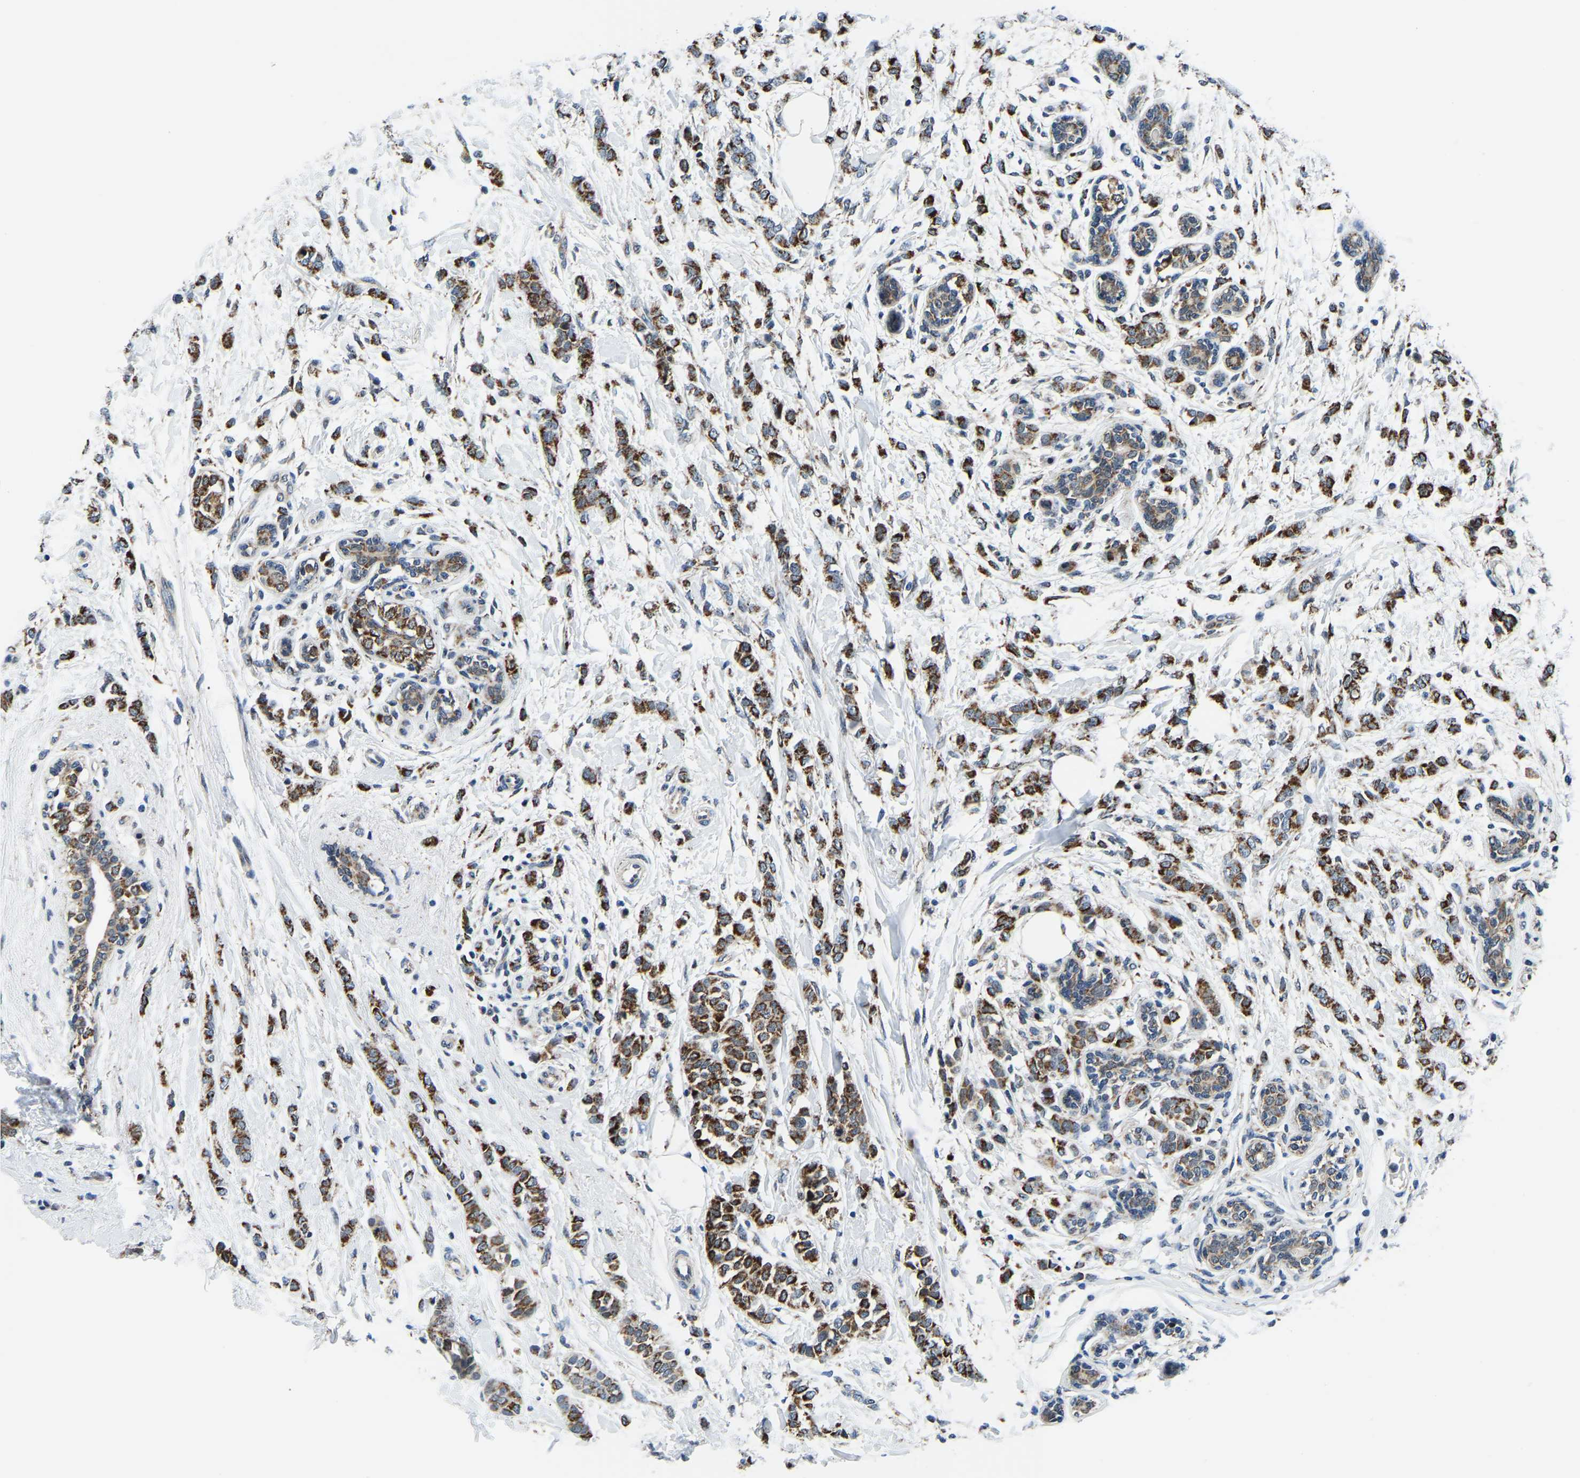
{"staining": {"intensity": "strong", "quantity": ">75%", "location": "cytoplasmic/membranous"}, "tissue": "breast cancer", "cell_type": "Tumor cells", "image_type": "cancer", "snomed": [{"axis": "morphology", "description": "Lobular carcinoma, in situ"}, {"axis": "morphology", "description": "Lobular carcinoma"}, {"axis": "topography", "description": "Breast"}], "caption": "Breast cancer was stained to show a protein in brown. There is high levels of strong cytoplasmic/membranous expression in approximately >75% of tumor cells. (brown staining indicates protein expression, while blue staining denotes nuclei).", "gene": "BNIP3L", "patient": {"sex": "female", "age": 41}}